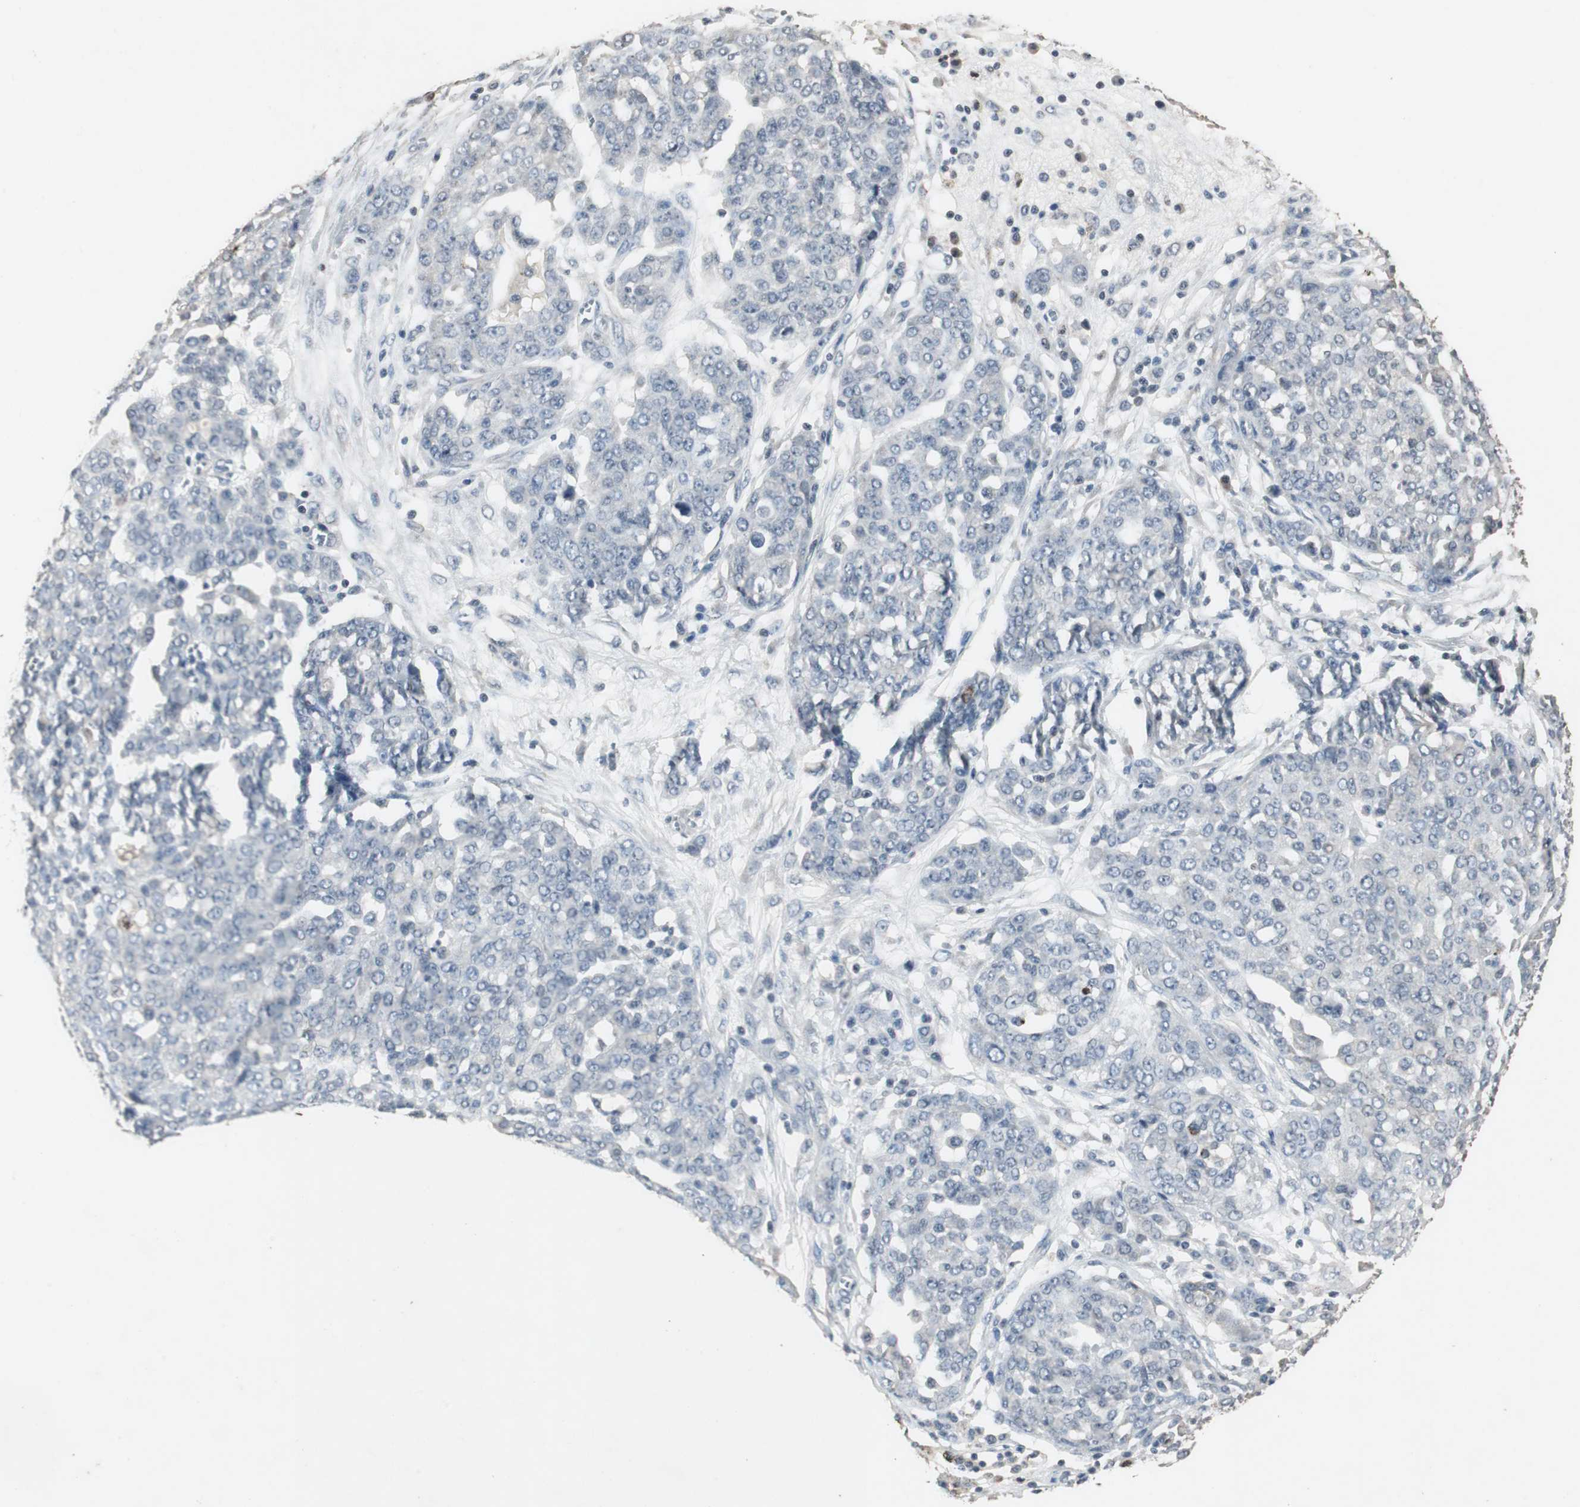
{"staining": {"intensity": "negative", "quantity": "none", "location": "none"}, "tissue": "ovarian cancer", "cell_type": "Tumor cells", "image_type": "cancer", "snomed": [{"axis": "morphology", "description": "Cystadenocarcinoma, serous, NOS"}, {"axis": "topography", "description": "Soft tissue"}, {"axis": "topography", "description": "Ovary"}], "caption": "This is an IHC micrograph of ovarian serous cystadenocarcinoma. There is no expression in tumor cells.", "gene": "ADNP2", "patient": {"sex": "female", "age": 57}}